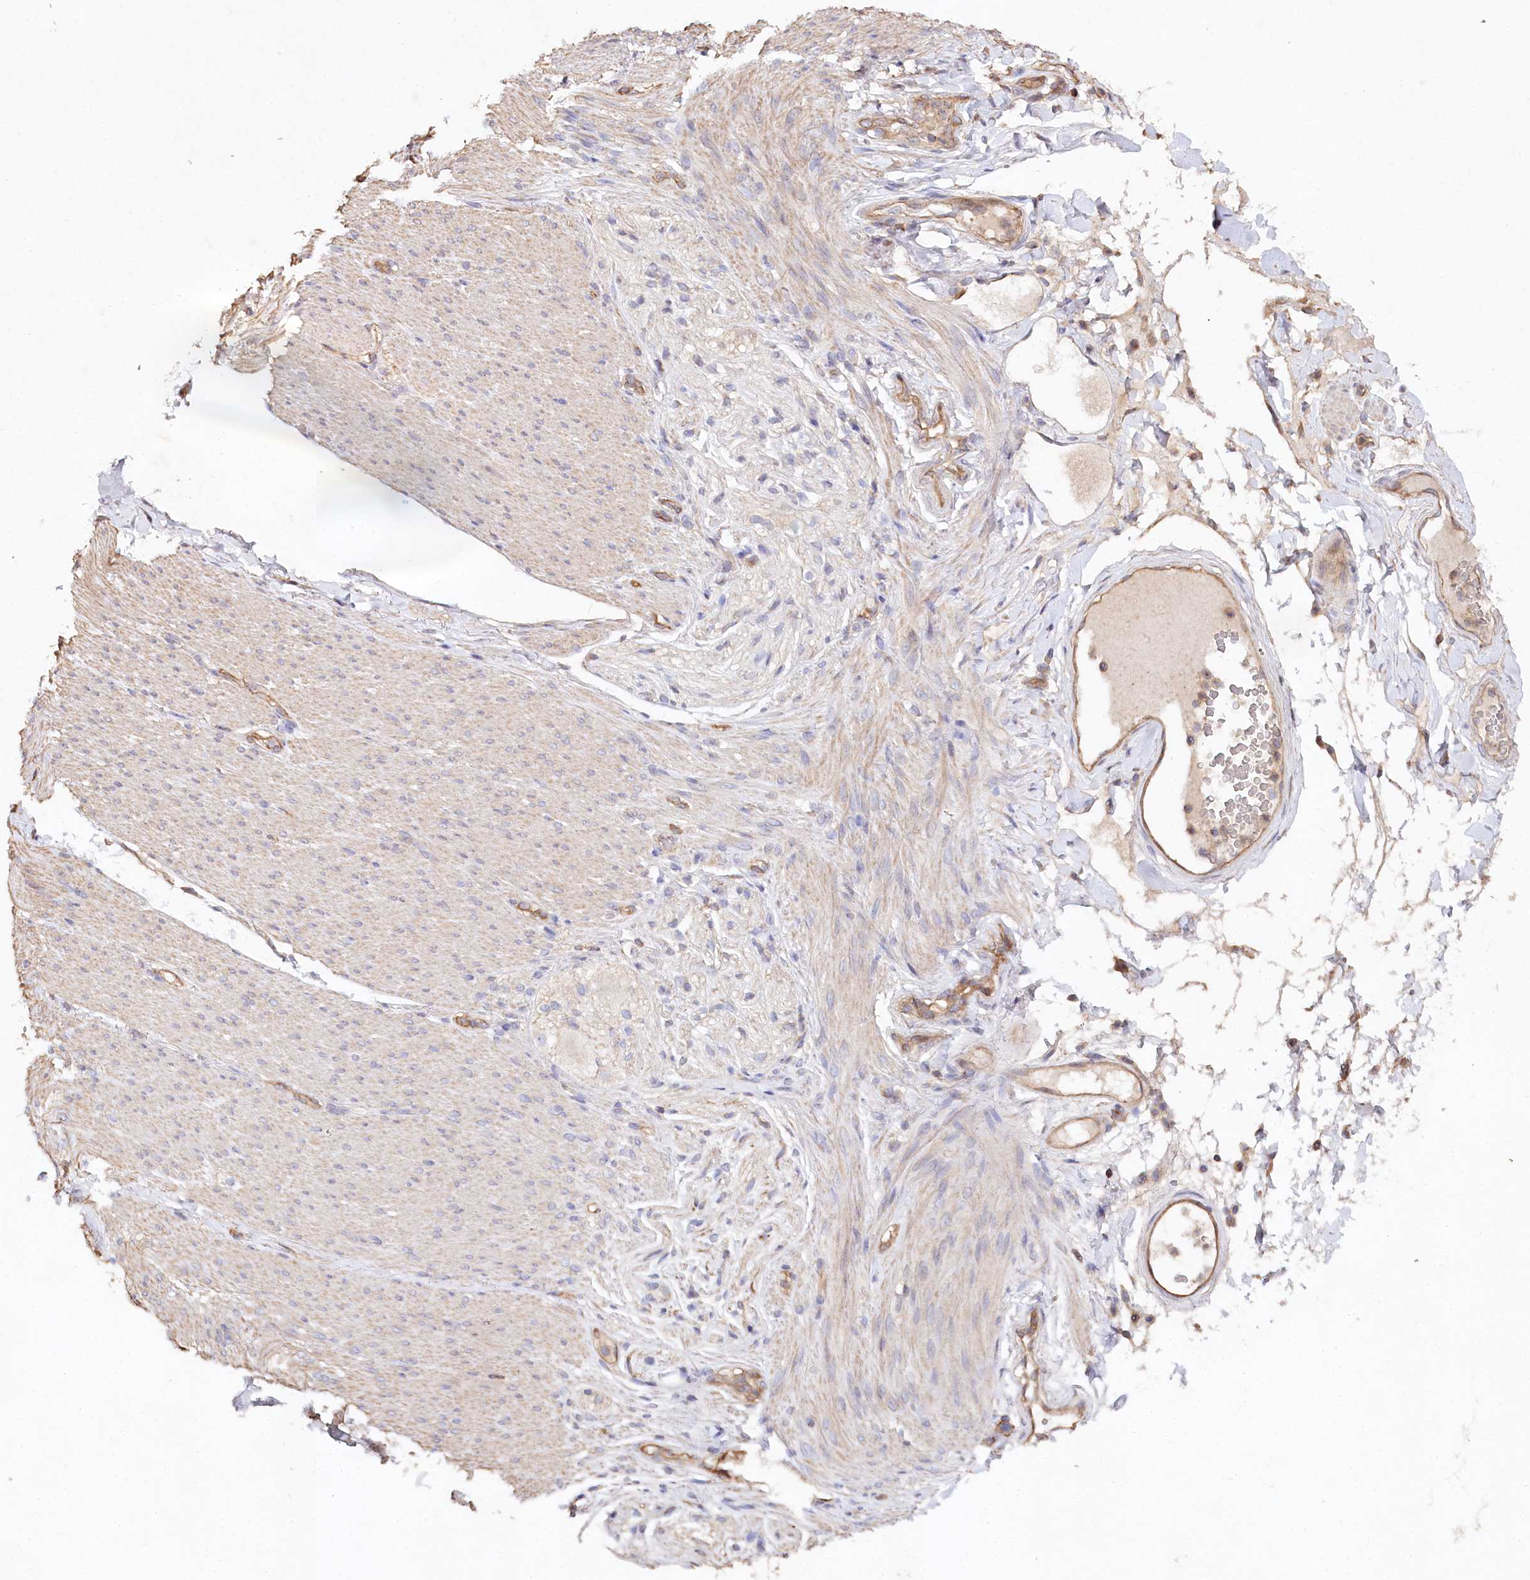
{"staining": {"intensity": "moderate", "quantity": "25%-75%", "location": "cytoplasmic/membranous"}, "tissue": "adipose tissue", "cell_type": "Adipocytes", "image_type": "normal", "snomed": [{"axis": "morphology", "description": "Normal tissue, NOS"}, {"axis": "topography", "description": "Colon"}, {"axis": "topography", "description": "Peripheral nerve tissue"}], "caption": "Moderate cytoplasmic/membranous staining for a protein is present in approximately 25%-75% of adipocytes of benign adipose tissue using IHC.", "gene": "RBP5", "patient": {"sex": "female", "age": 61}}